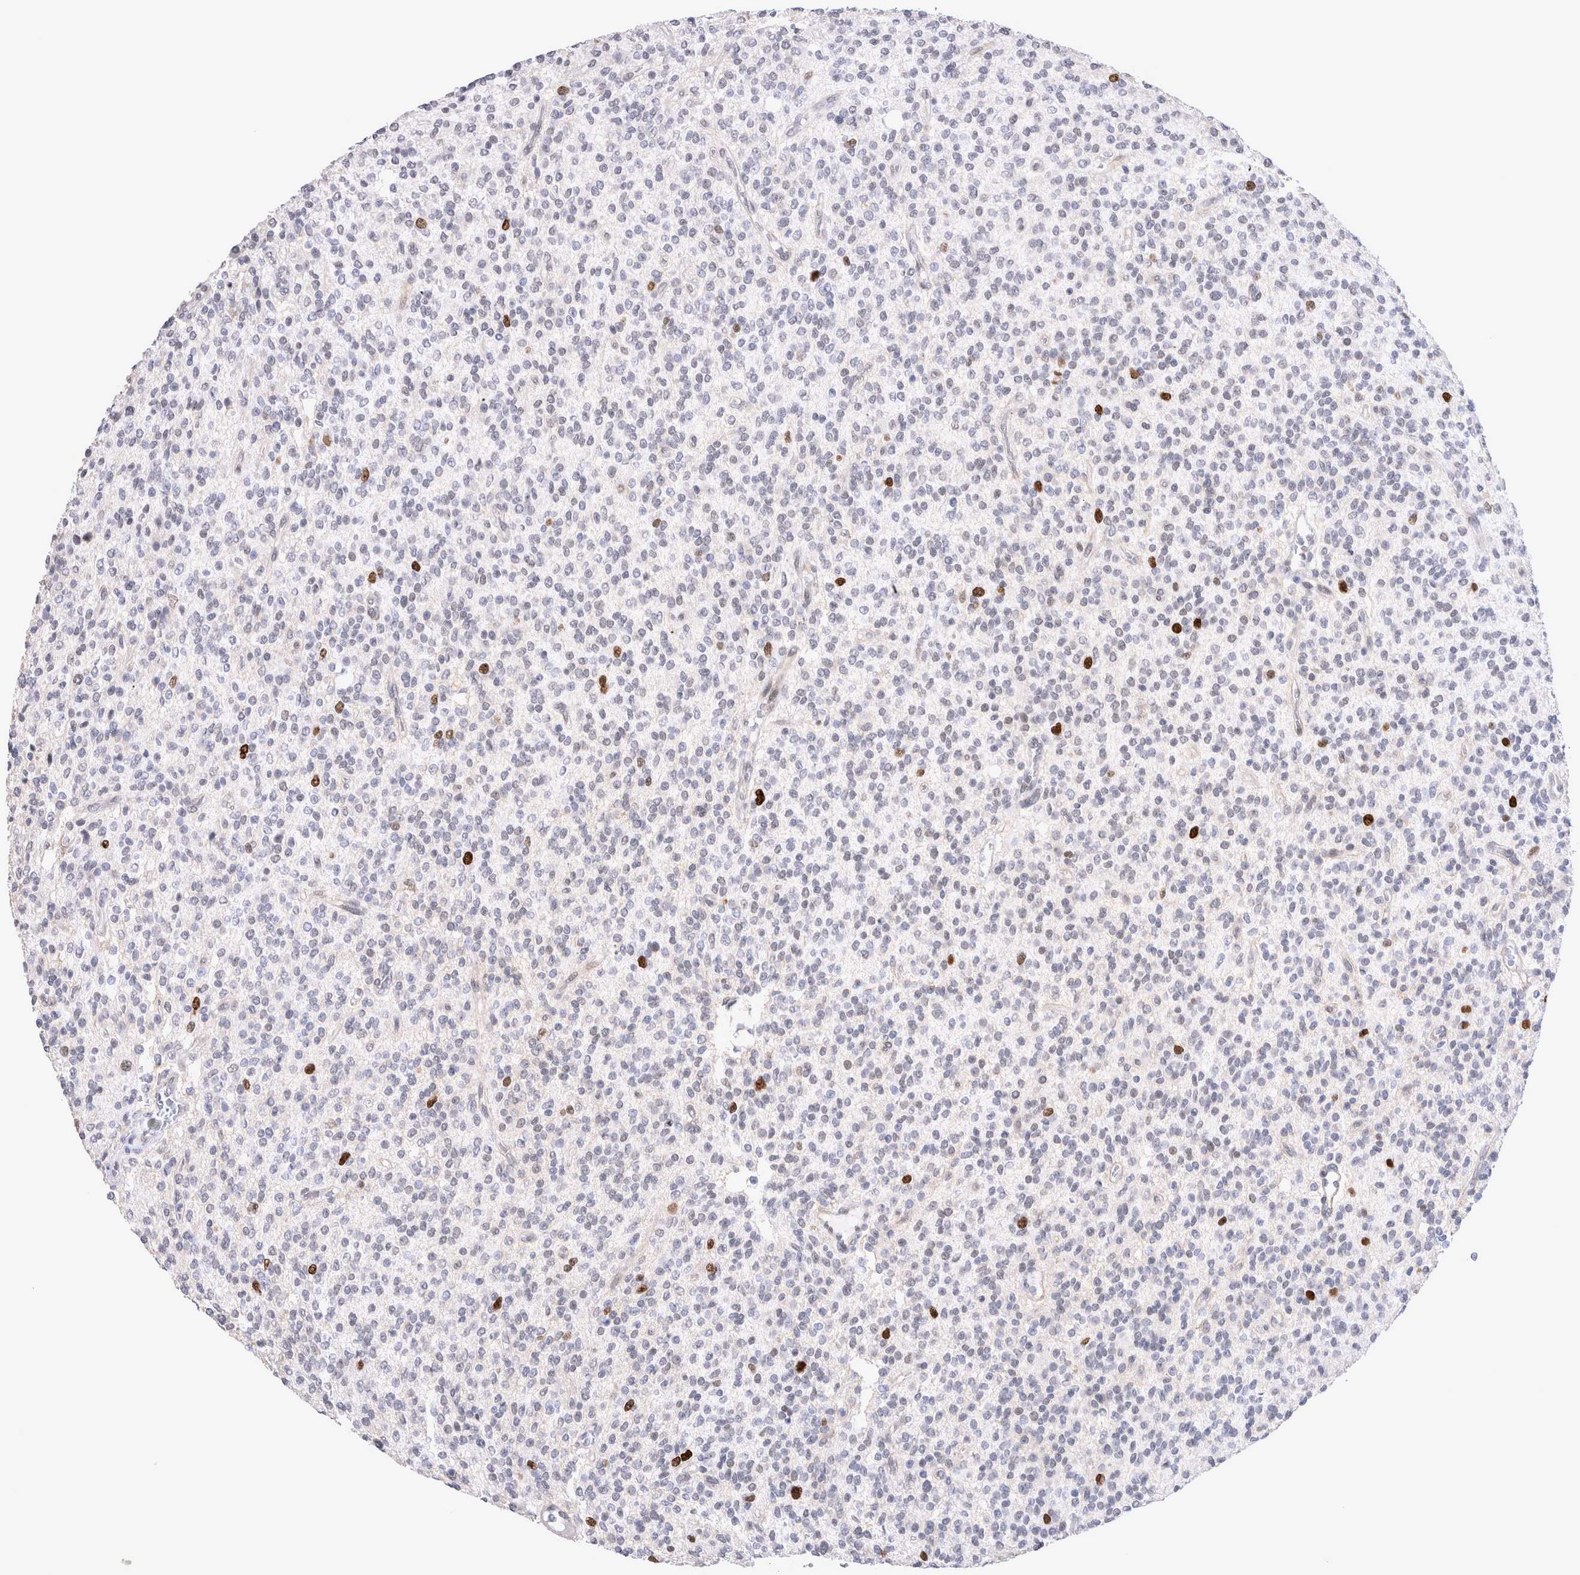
{"staining": {"intensity": "strong", "quantity": "<25%", "location": "nuclear"}, "tissue": "glioma", "cell_type": "Tumor cells", "image_type": "cancer", "snomed": [{"axis": "morphology", "description": "Glioma, malignant, High grade"}, {"axis": "topography", "description": "Brain"}], "caption": "Approximately <25% of tumor cells in human malignant glioma (high-grade) demonstrate strong nuclear protein expression as visualized by brown immunohistochemical staining.", "gene": "KIF18B", "patient": {"sex": "male", "age": 34}}